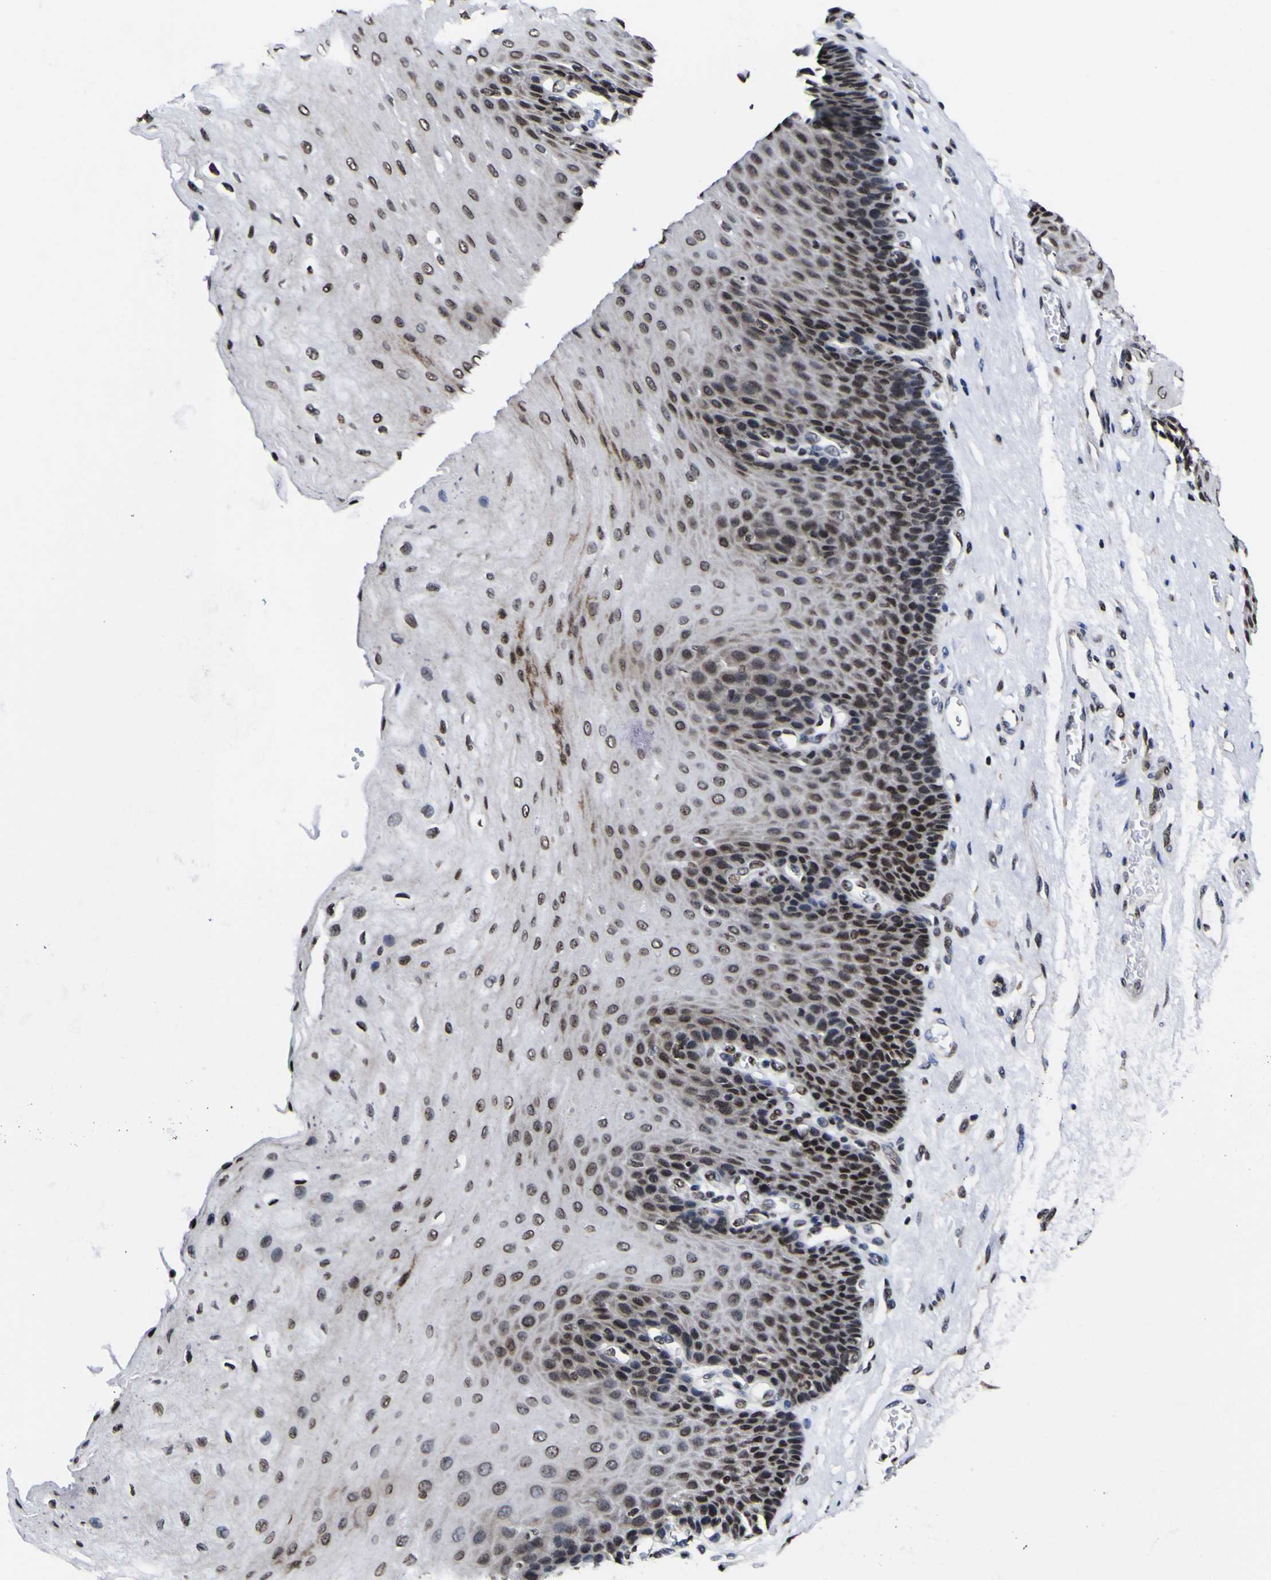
{"staining": {"intensity": "strong", "quantity": ">75%", "location": "nuclear"}, "tissue": "esophagus", "cell_type": "Squamous epithelial cells", "image_type": "normal", "snomed": [{"axis": "morphology", "description": "Normal tissue, NOS"}, {"axis": "topography", "description": "Esophagus"}], "caption": "Strong nuclear expression for a protein is appreciated in approximately >75% of squamous epithelial cells of normal esophagus using immunohistochemistry.", "gene": "PIAS1", "patient": {"sex": "female", "age": 72}}